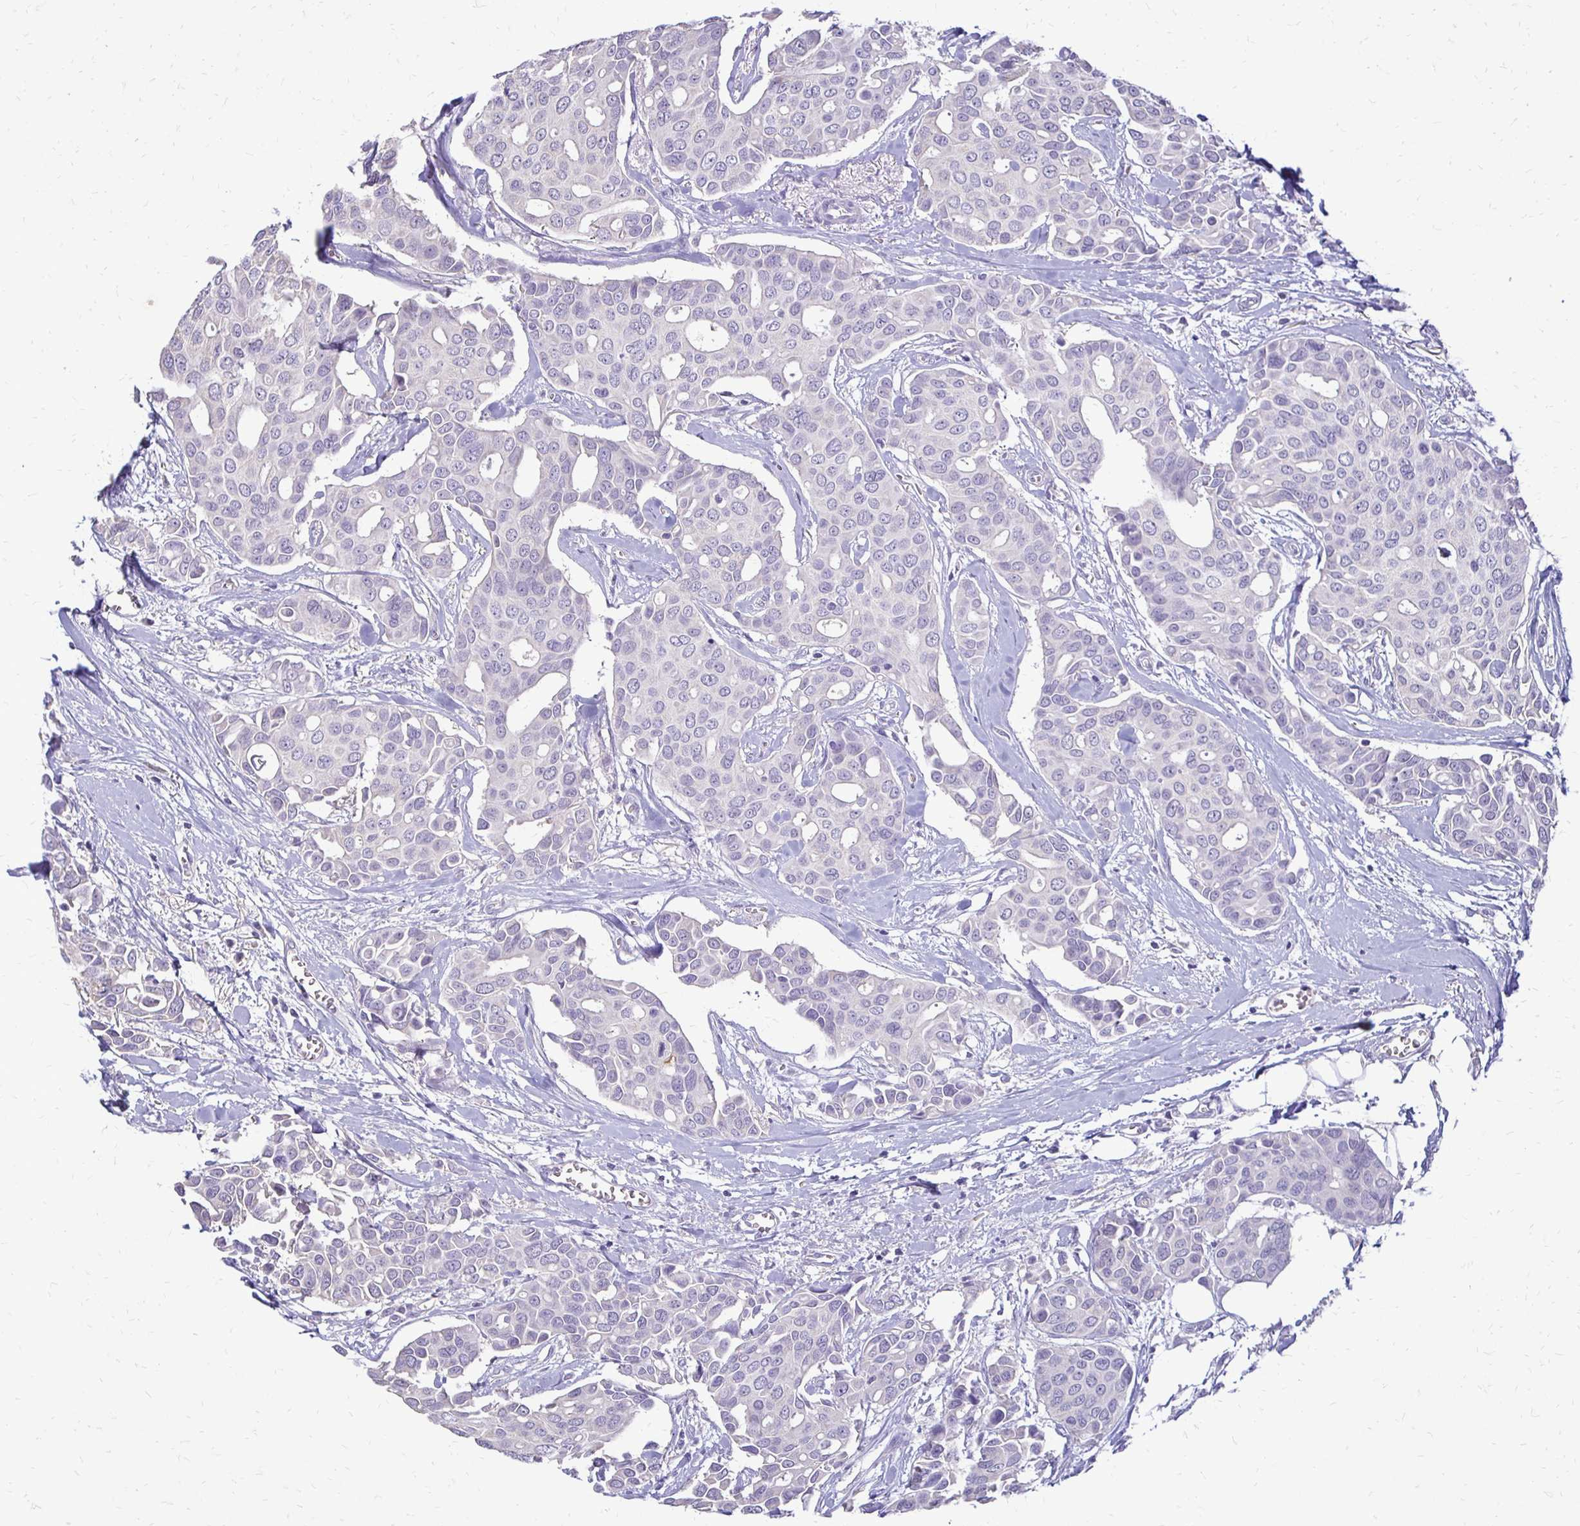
{"staining": {"intensity": "negative", "quantity": "none", "location": "none"}, "tissue": "breast cancer", "cell_type": "Tumor cells", "image_type": "cancer", "snomed": [{"axis": "morphology", "description": "Duct carcinoma"}, {"axis": "topography", "description": "Breast"}], "caption": "Breast intraductal carcinoma stained for a protein using immunohistochemistry (IHC) exhibits no positivity tumor cells.", "gene": "ALPG", "patient": {"sex": "female", "age": 54}}